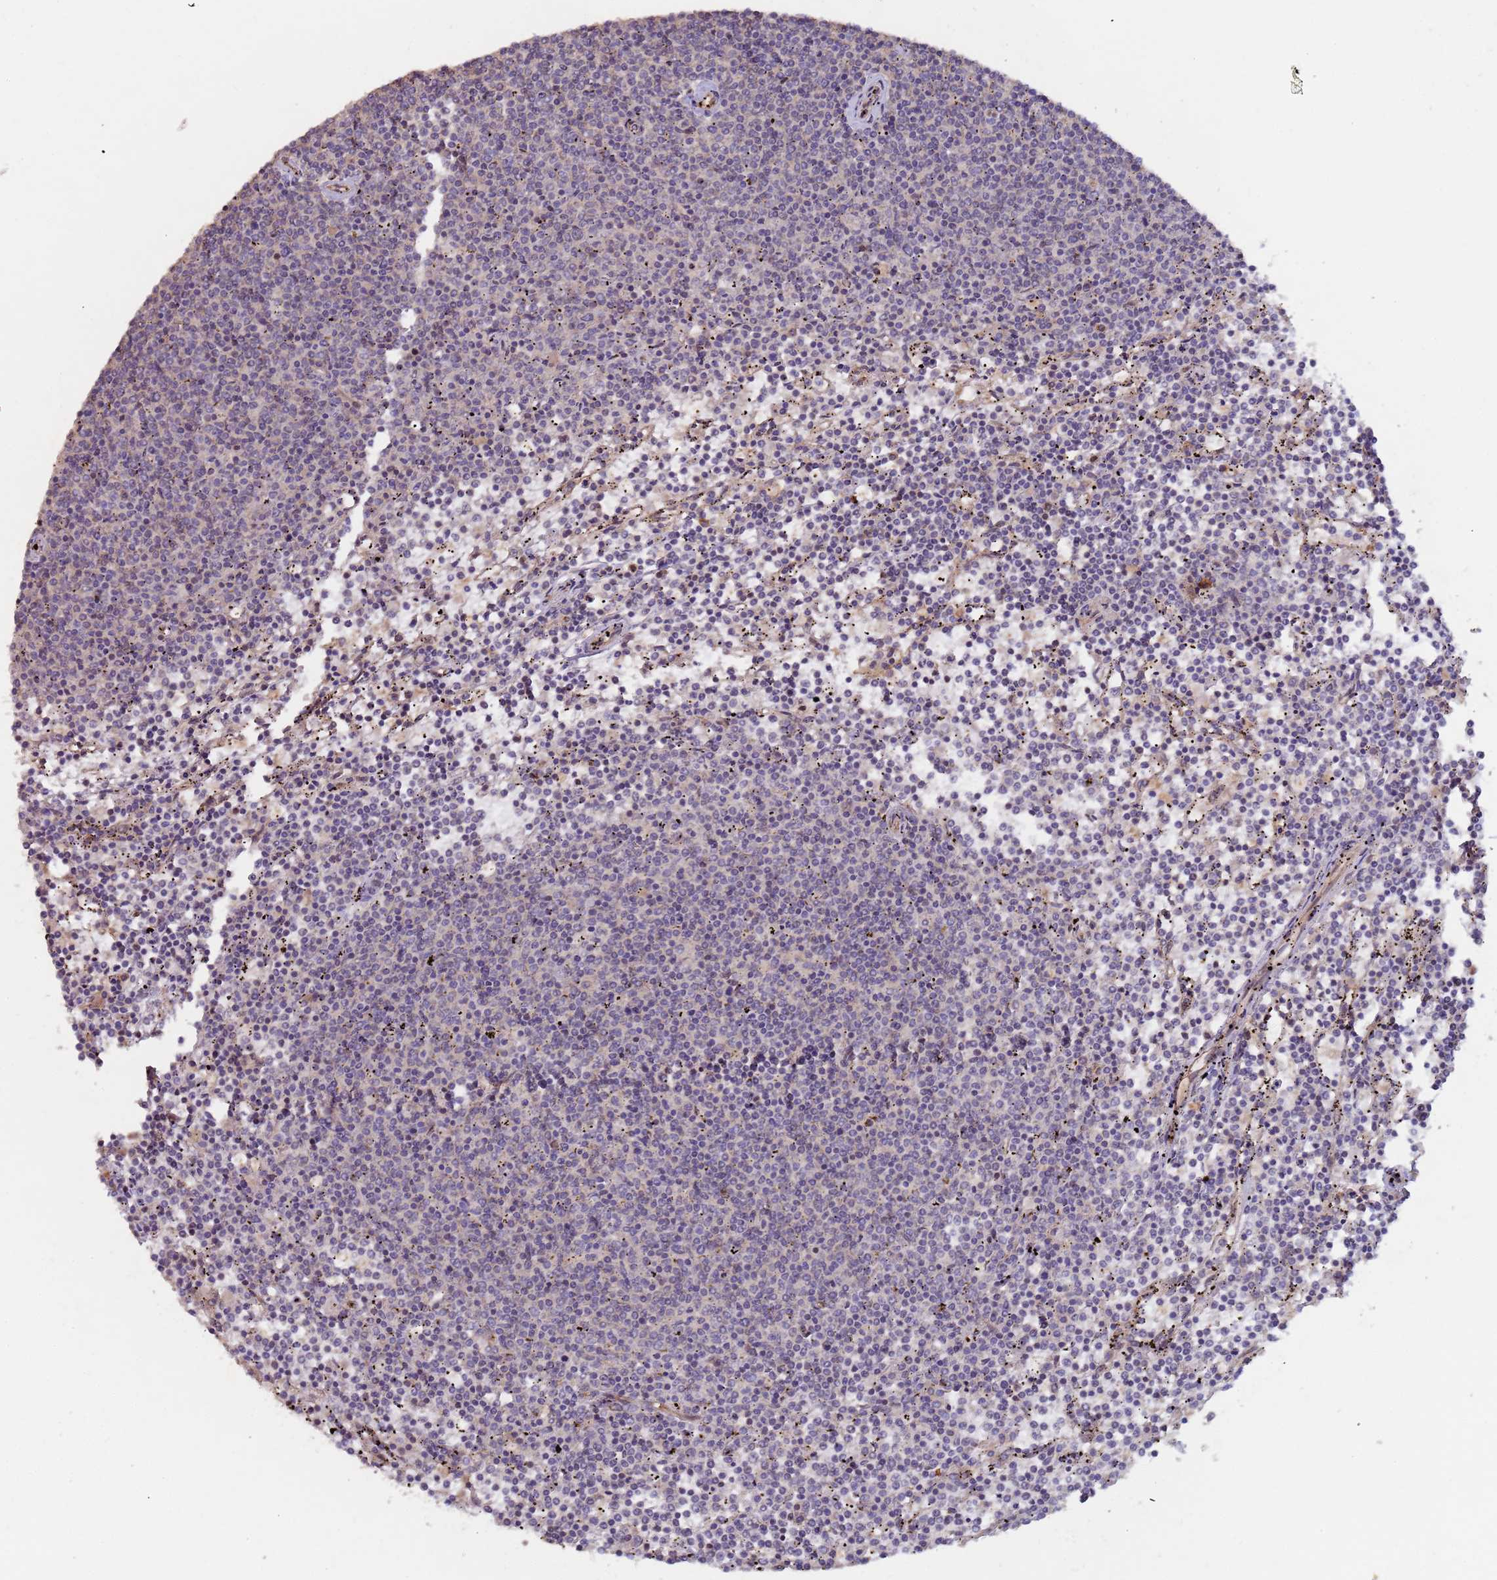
{"staining": {"intensity": "negative", "quantity": "none", "location": "none"}, "tissue": "lymphoma", "cell_type": "Tumor cells", "image_type": "cancer", "snomed": [{"axis": "morphology", "description": "Malignant lymphoma, non-Hodgkin's type, Low grade"}, {"axis": "topography", "description": "Spleen"}], "caption": "Malignant lymphoma, non-Hodgkin's type (low-grade) was stained to show a protein in brown. There is no significant positivity in tumor cells.", "gene": "KANSL1L", "patient": {"sex": "female", "age": 50}}